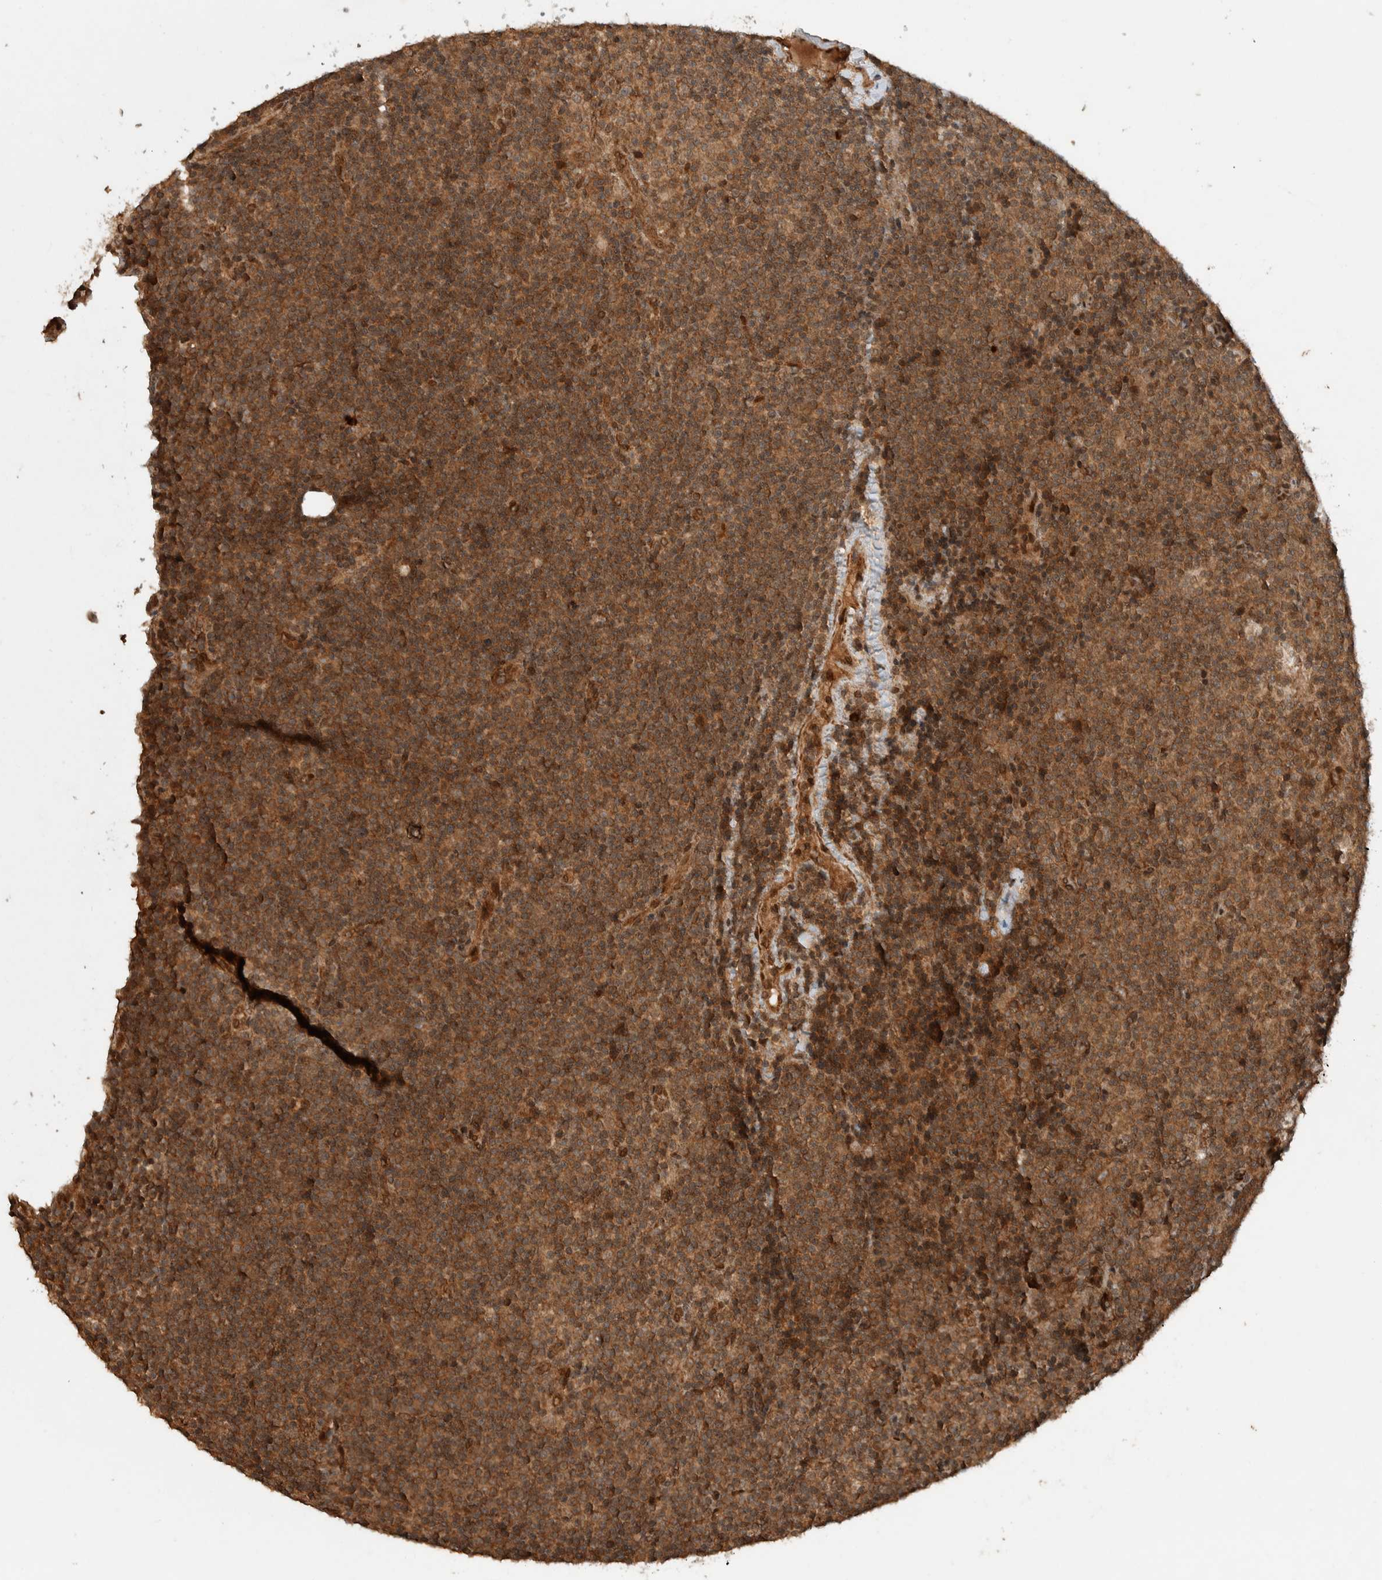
{"staining": {"intensity": "moderate", "quantity": ">75%", "location": "cytoplasmic/membranous"}, "tissue": "lymphoma", "cell_type": "Tumor cells", "image_type": "cancer", "snomed": [{"axis": "morphology", "description": "Malignant lymphoma, non-Hodgkin's type, Low grade"}, {"axis": "topography", "description": "Lymph node"}], "caption": "The photomicrograph shows a brown stain indicating the presence of a protein in the cytoplasmic/membranous of tumor cells in malignant lymphoma, non-Hodgkin's type (low-grade). (DAB (3,3'-diaminobenzidine) = brown stain, brightfield microscopy at high magnification).", "gene": "CNTROB", "patient": {"sex": "female", "age": 67}}